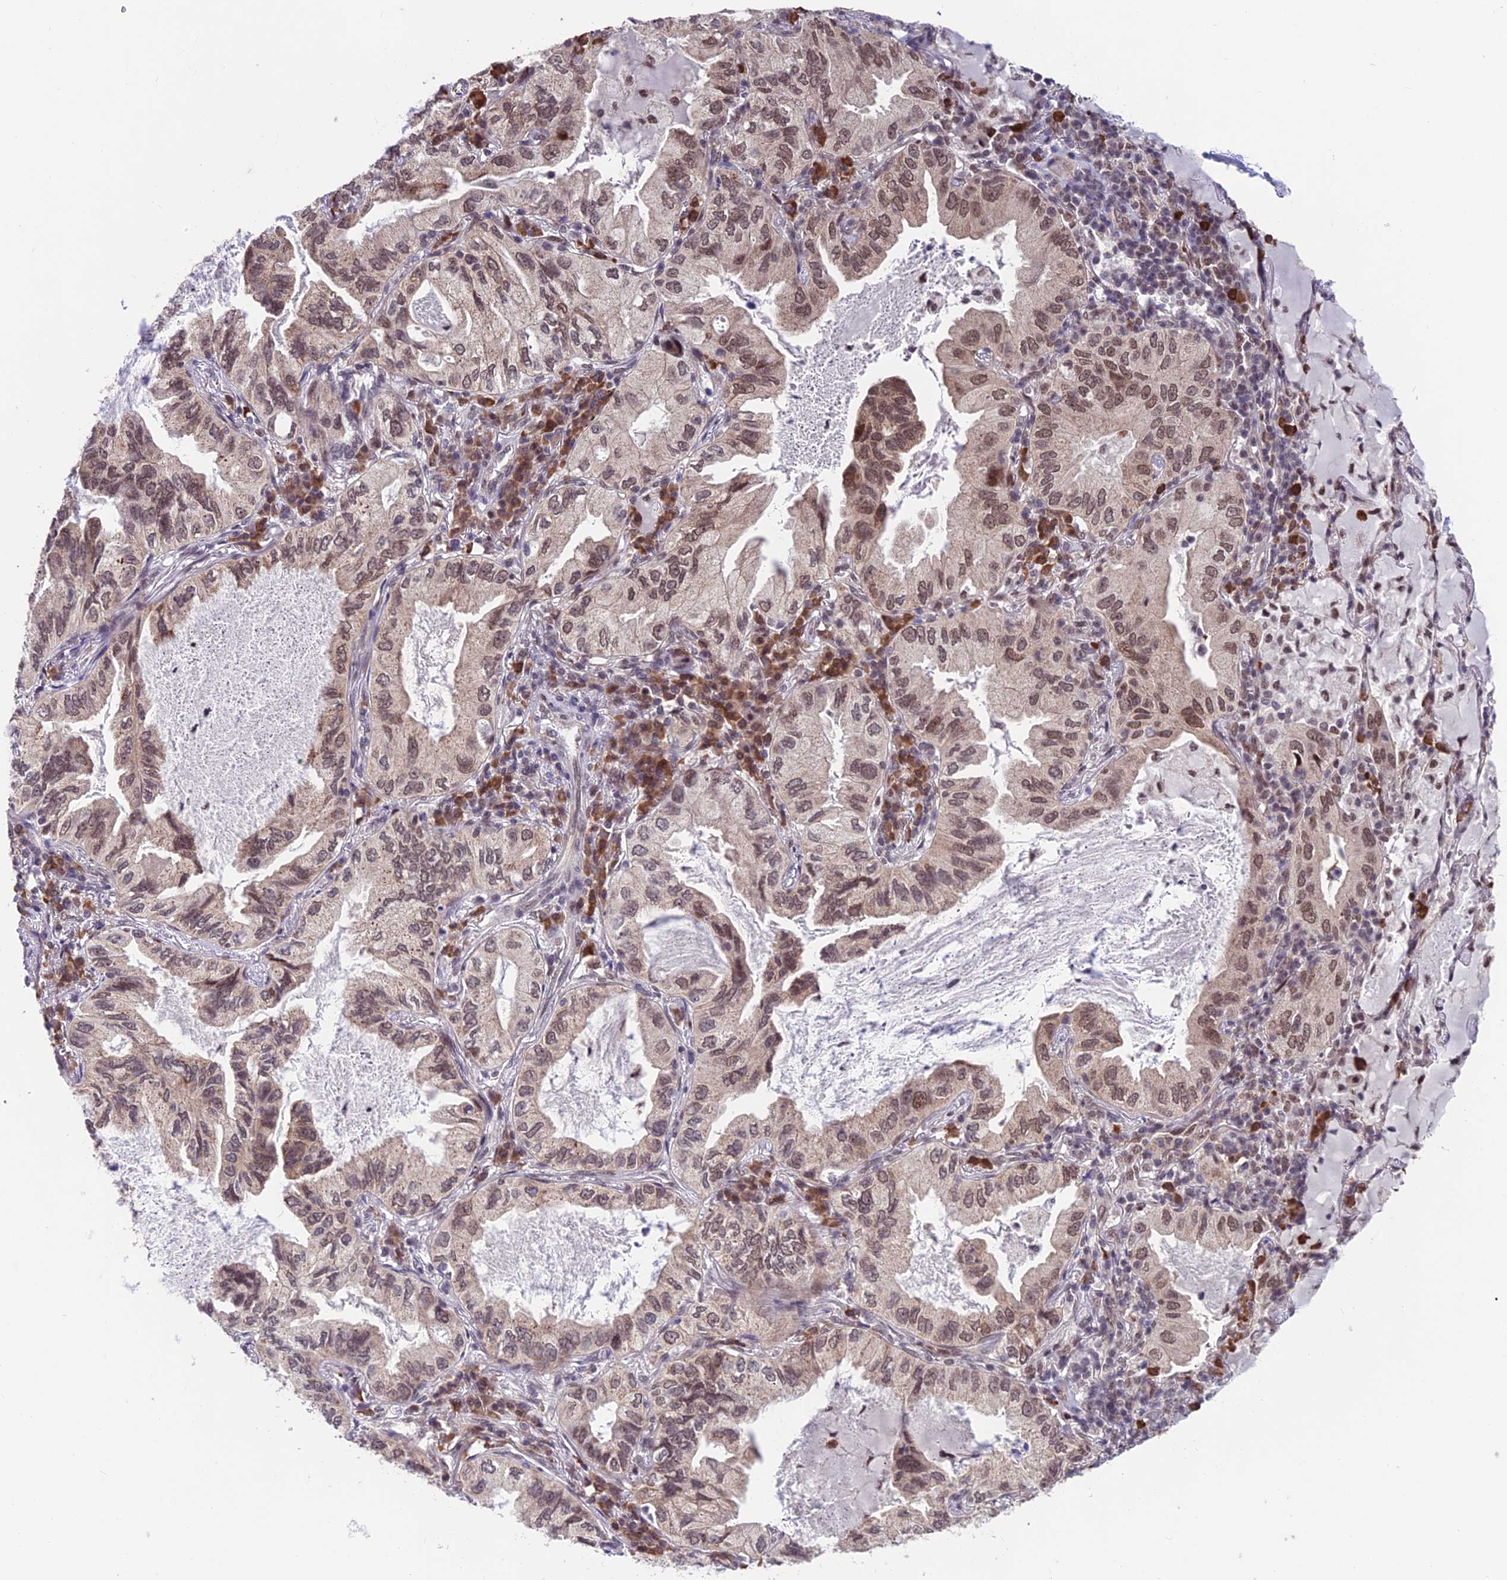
{"staining": {"intensity": "weak", "quantity": ">75%", "location": "nuclear"}, "tissue": "lung cancer", "cell_type": "Tumor cells", "image_type": "cancer", "snomed": [{"axis": "morphology", "description": "Adenocarcinoma, NOS"}, {"axis": "topography", "description": "Lung"}], "caption": "The histopathology image exhibits a brown stain indicating the presence of a protein in the nuclear of tumor cells in lung adenocarcinoma.", "gene": "KIAA1191", "patient": {"sex": "female", "age": 69}}